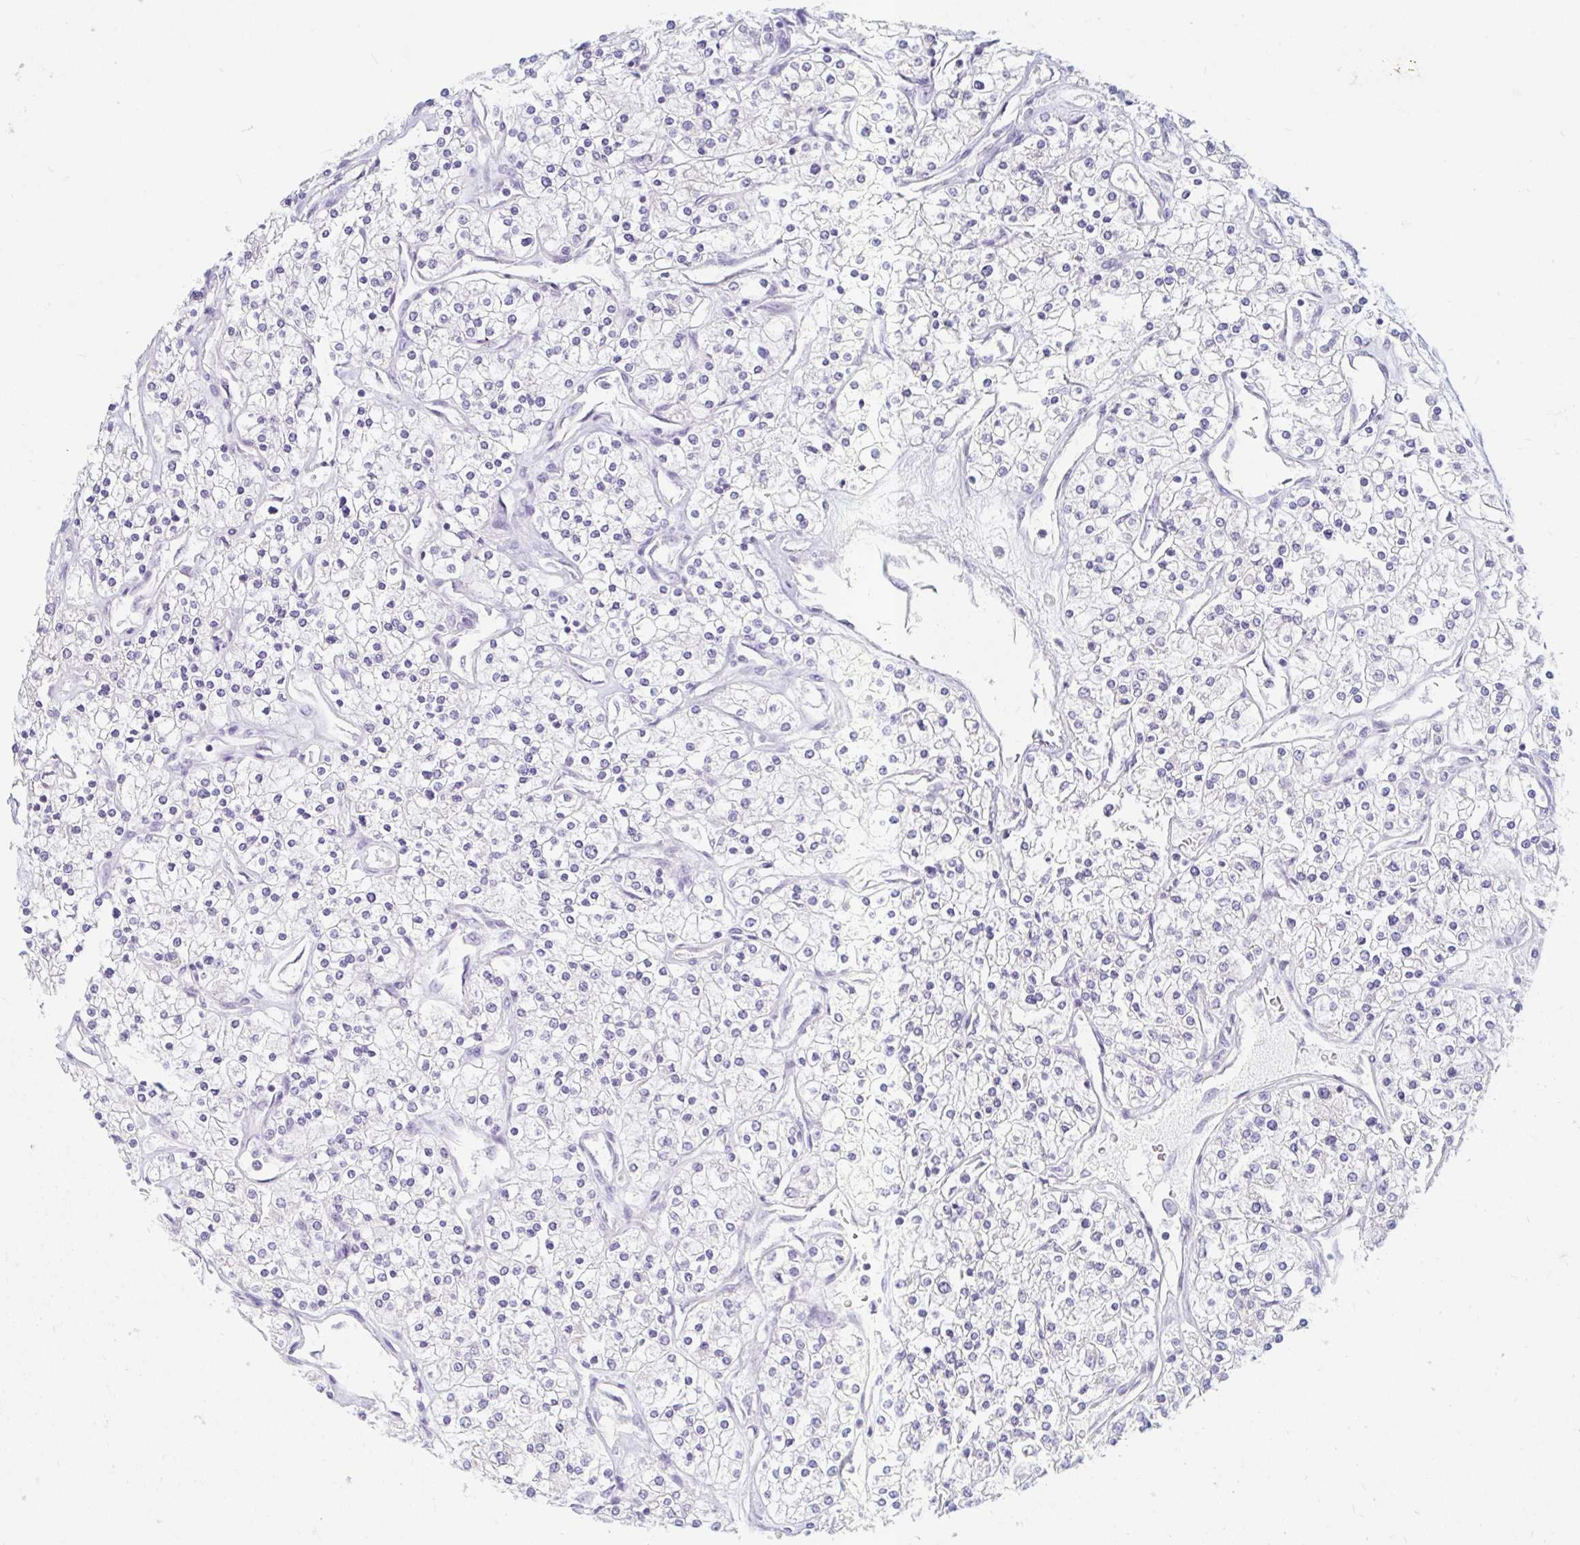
{"staining": {"intensity": "negative", "quantity": "none", "location": "none"}, "tissue": "renal cancer", "cell_type": "Tumor cells", "image_type": "cancer", "snomed": [{"axis": "morphology", "description": "Adenocarcinoma, NOS"}, {"axis": "topography", "description": "Kidney"}], "caption": "This is an immunohistochemistry (IHC) histopathology image of human renal cancer (adenocarcinoma). There is no expression in tumor cells.", "gene": "ADH1A", "patient": {"sex": "male", "age": 80}}